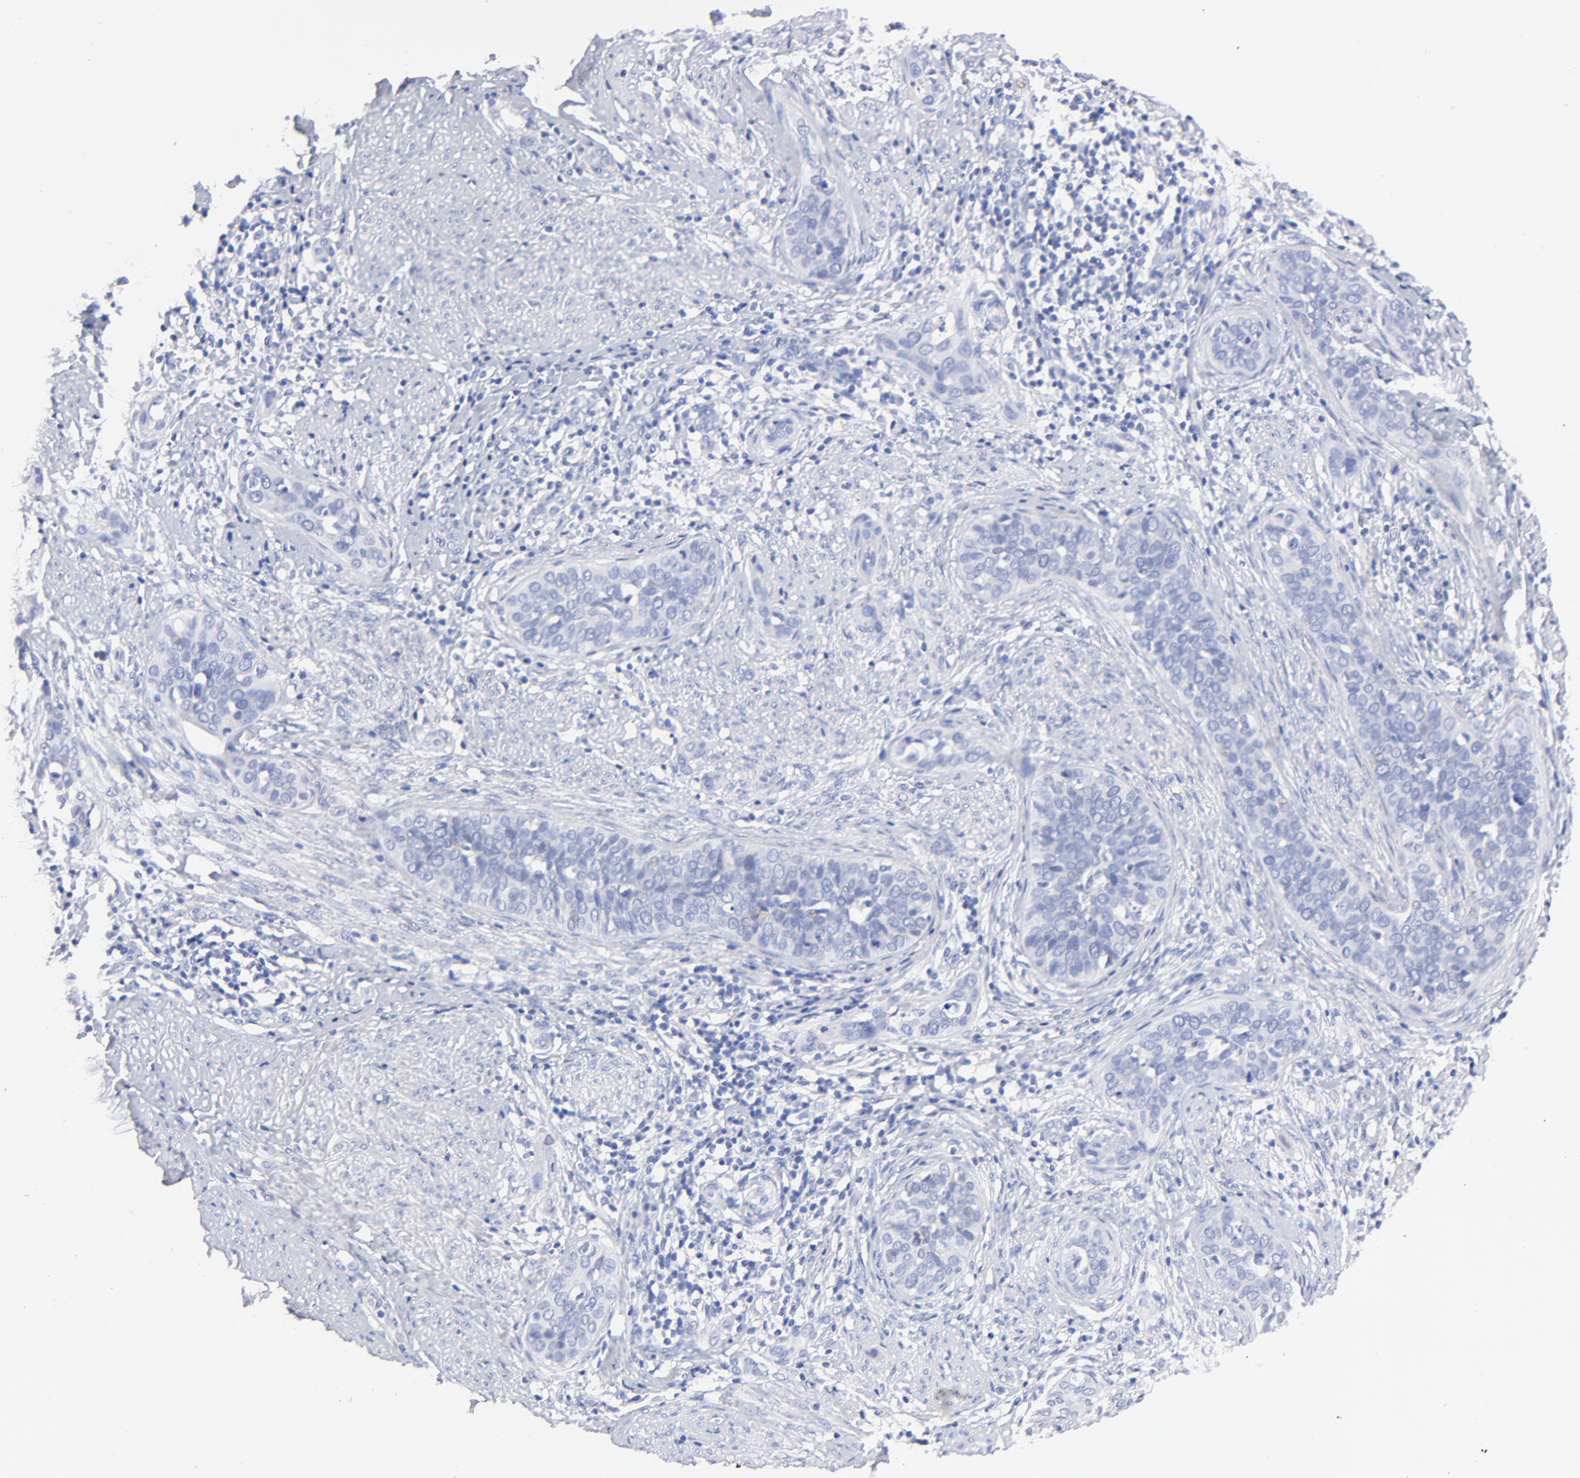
{"staining": {"intensity": "negative", "quantity": "none", "location": "none"}, "tissue": "cervical cancer", "cell_type": "Tumor cells", "image_type": "cancer", "snomed": [{"axis": "morphology", "description": "Squamous cell carcinoma, NOS"}, {"axis": "topography", "description": "Cervix"}], "caption": "Immunohistochemistry image of human cervical squamous cell carcinoma stained for a protein (brown), which shows no staining in tumor cells. (Stains: DAB immunohistochemistry with hematoxylin counter stain, Microscopy: brightfield microscopy at high magnification).", "gene": "HORMAD2", "patient": {"sex": "female", "age": 31}}